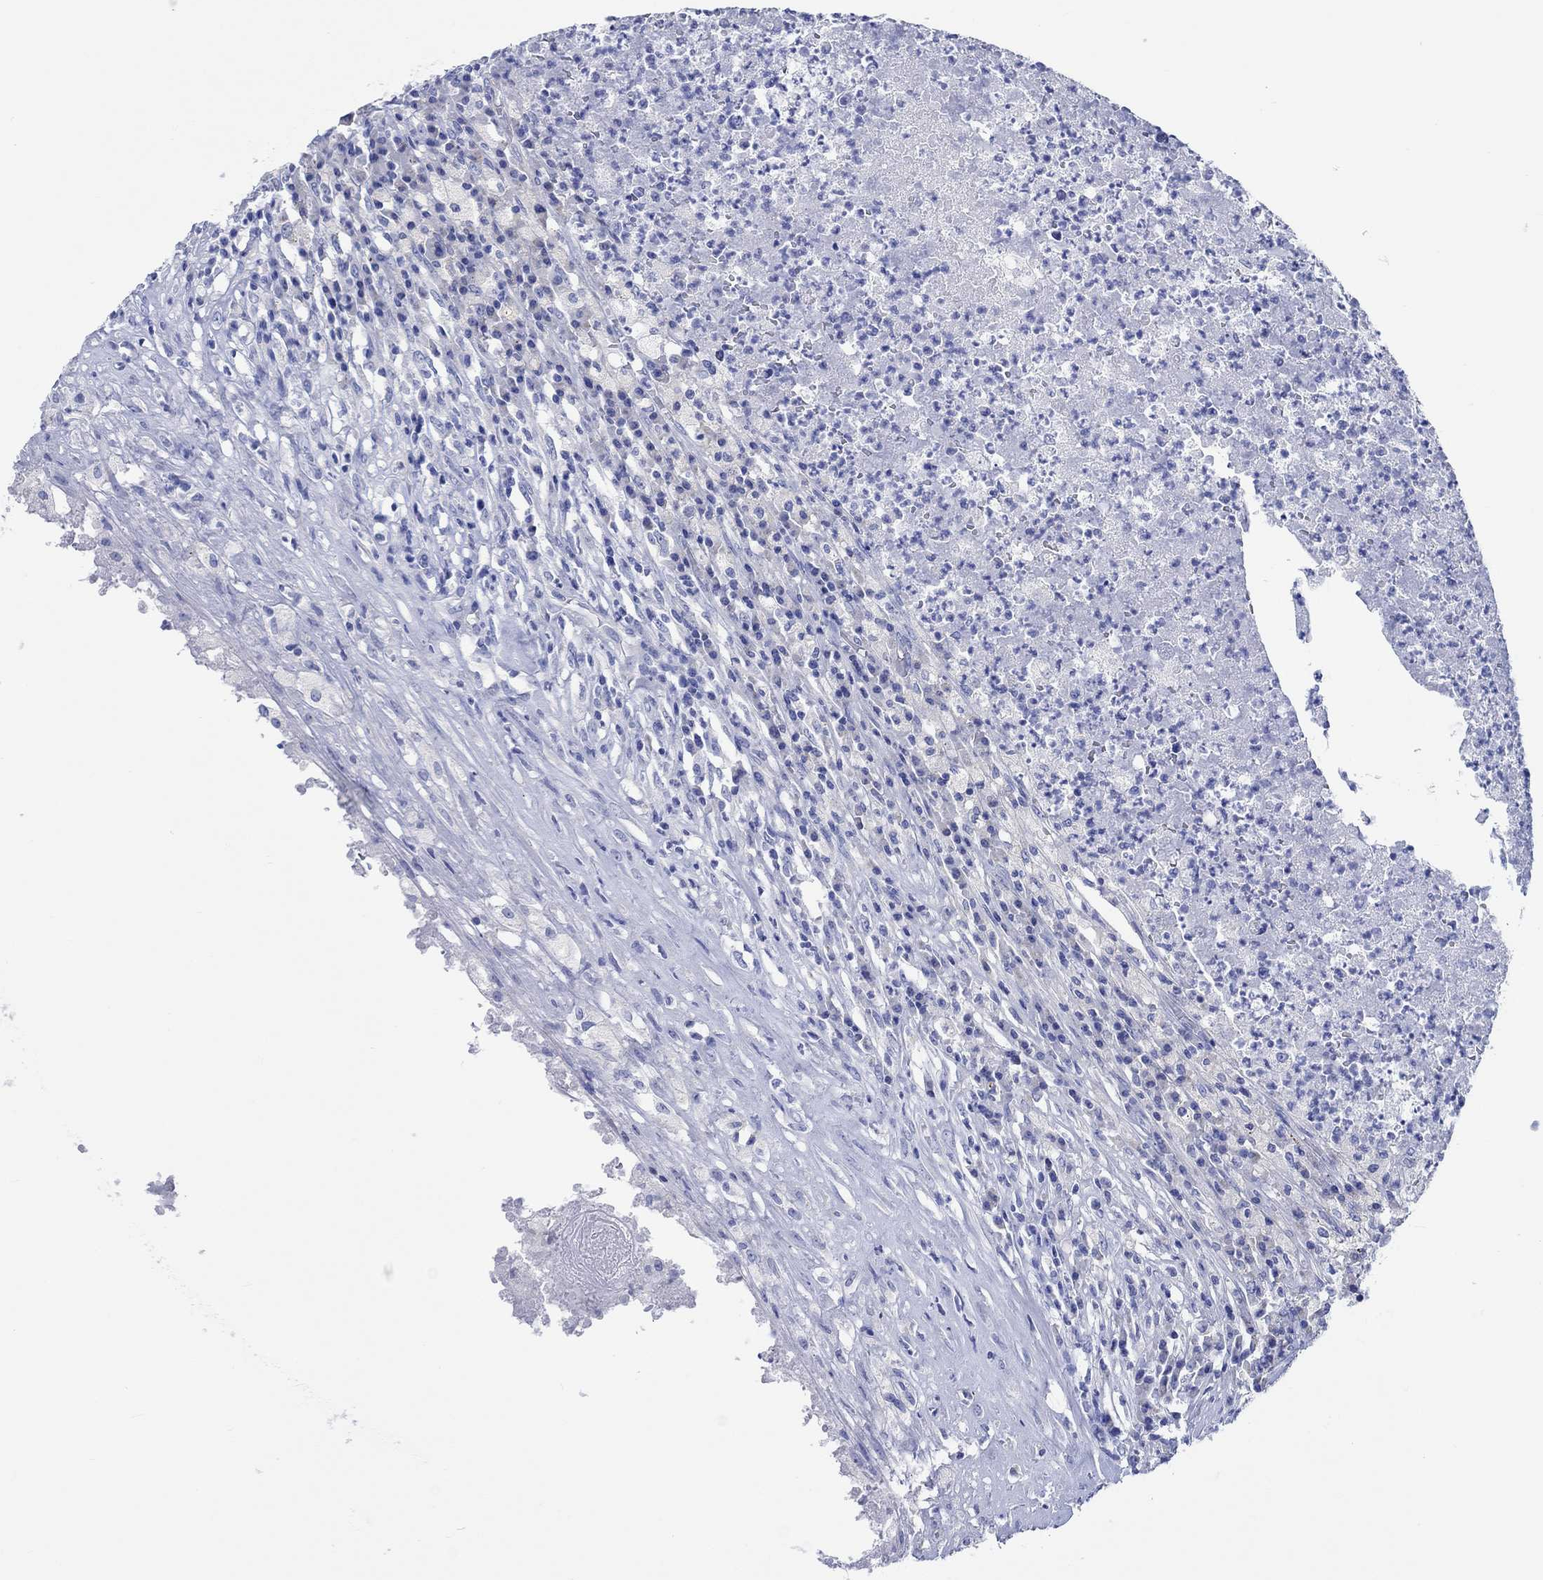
{"staining": {"intensity": "negative", "quantity": "none", "location": "none"}, "tissue": "testis cancer", "cell_type": "Tumor cells", "image_type": "cancer", "snomed": [{"axis": "morphology", "description": "Necrosis, NOS"}, {"axis": "morphology", "description": "Carcinoma, Embryonal, NOS"}, {"axis": "topography", "description": "Testis"}], "caption": "Testis cancer stained for a protein using IHC shows no positivity tumor cells.", "gene": "CPLX2", "patient": {"sex": "male", "age": 19}}